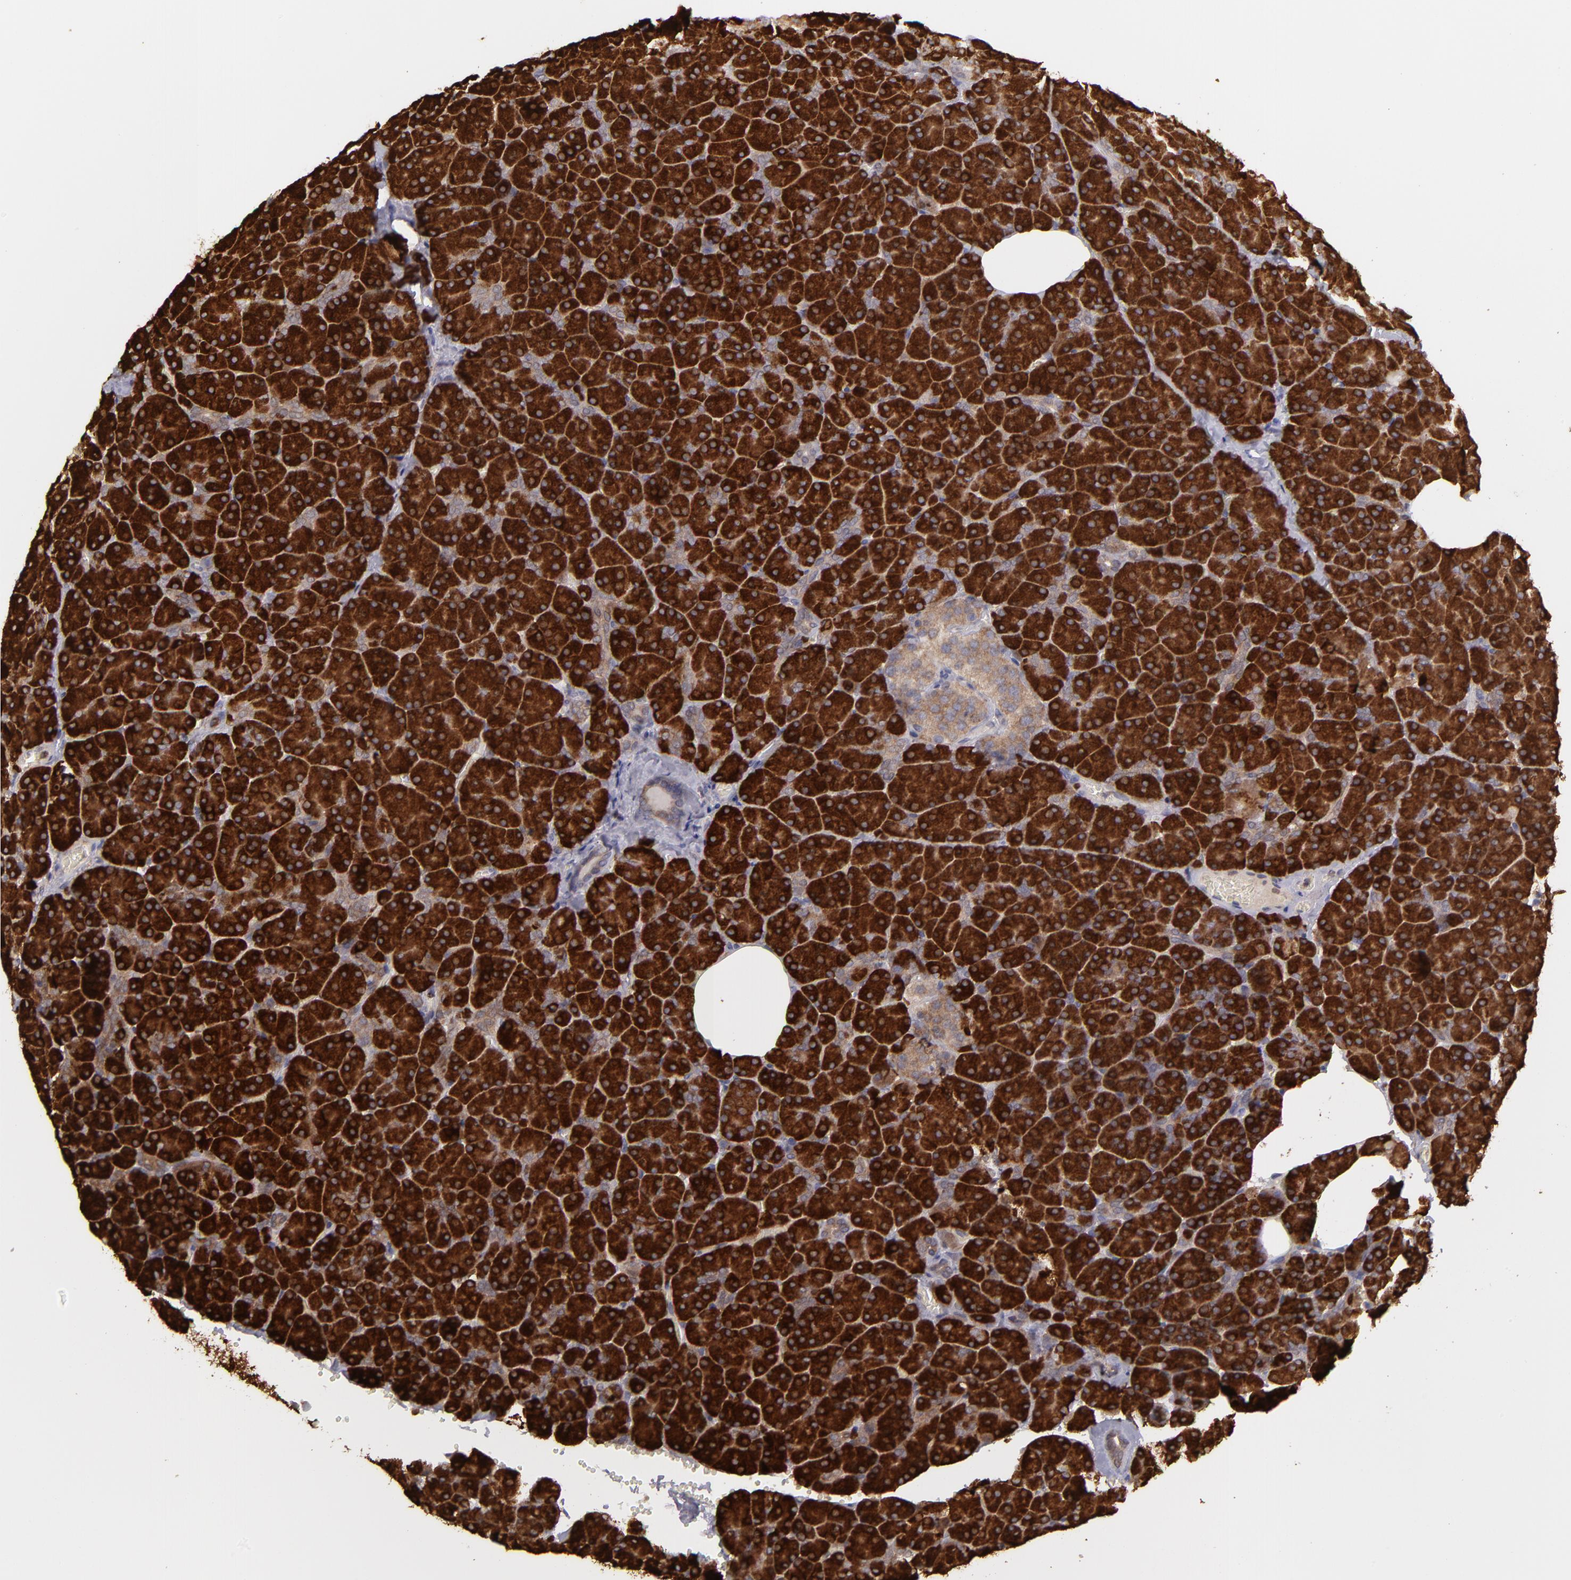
{"staining": {"intensity": "strong", "quantity": ">75%", "location": "cytoplasmic/membranous"}, "tissue": "pancreas", "cell_type": "Exocrine glandular cells", "image_type": "normal", "snomed": [{"axis": "morphology", "description": "Normal tissue, NOS"}, {"axis": "topography", "description": "Pancreas"}], "caption": "Immunohistochemistry (IHC) photomicrograph of normal pancreas: human pancreas stained using immunohistochemistry demonstrates high levels of strong protein expression localized specifically in the cytoplasmic/membranous of exocrine glandular cells, appearing as a cytoplasmic/membranous brown color.", "gene": "MTHFD1", "patient": {"sex": "female", "age": 35}}